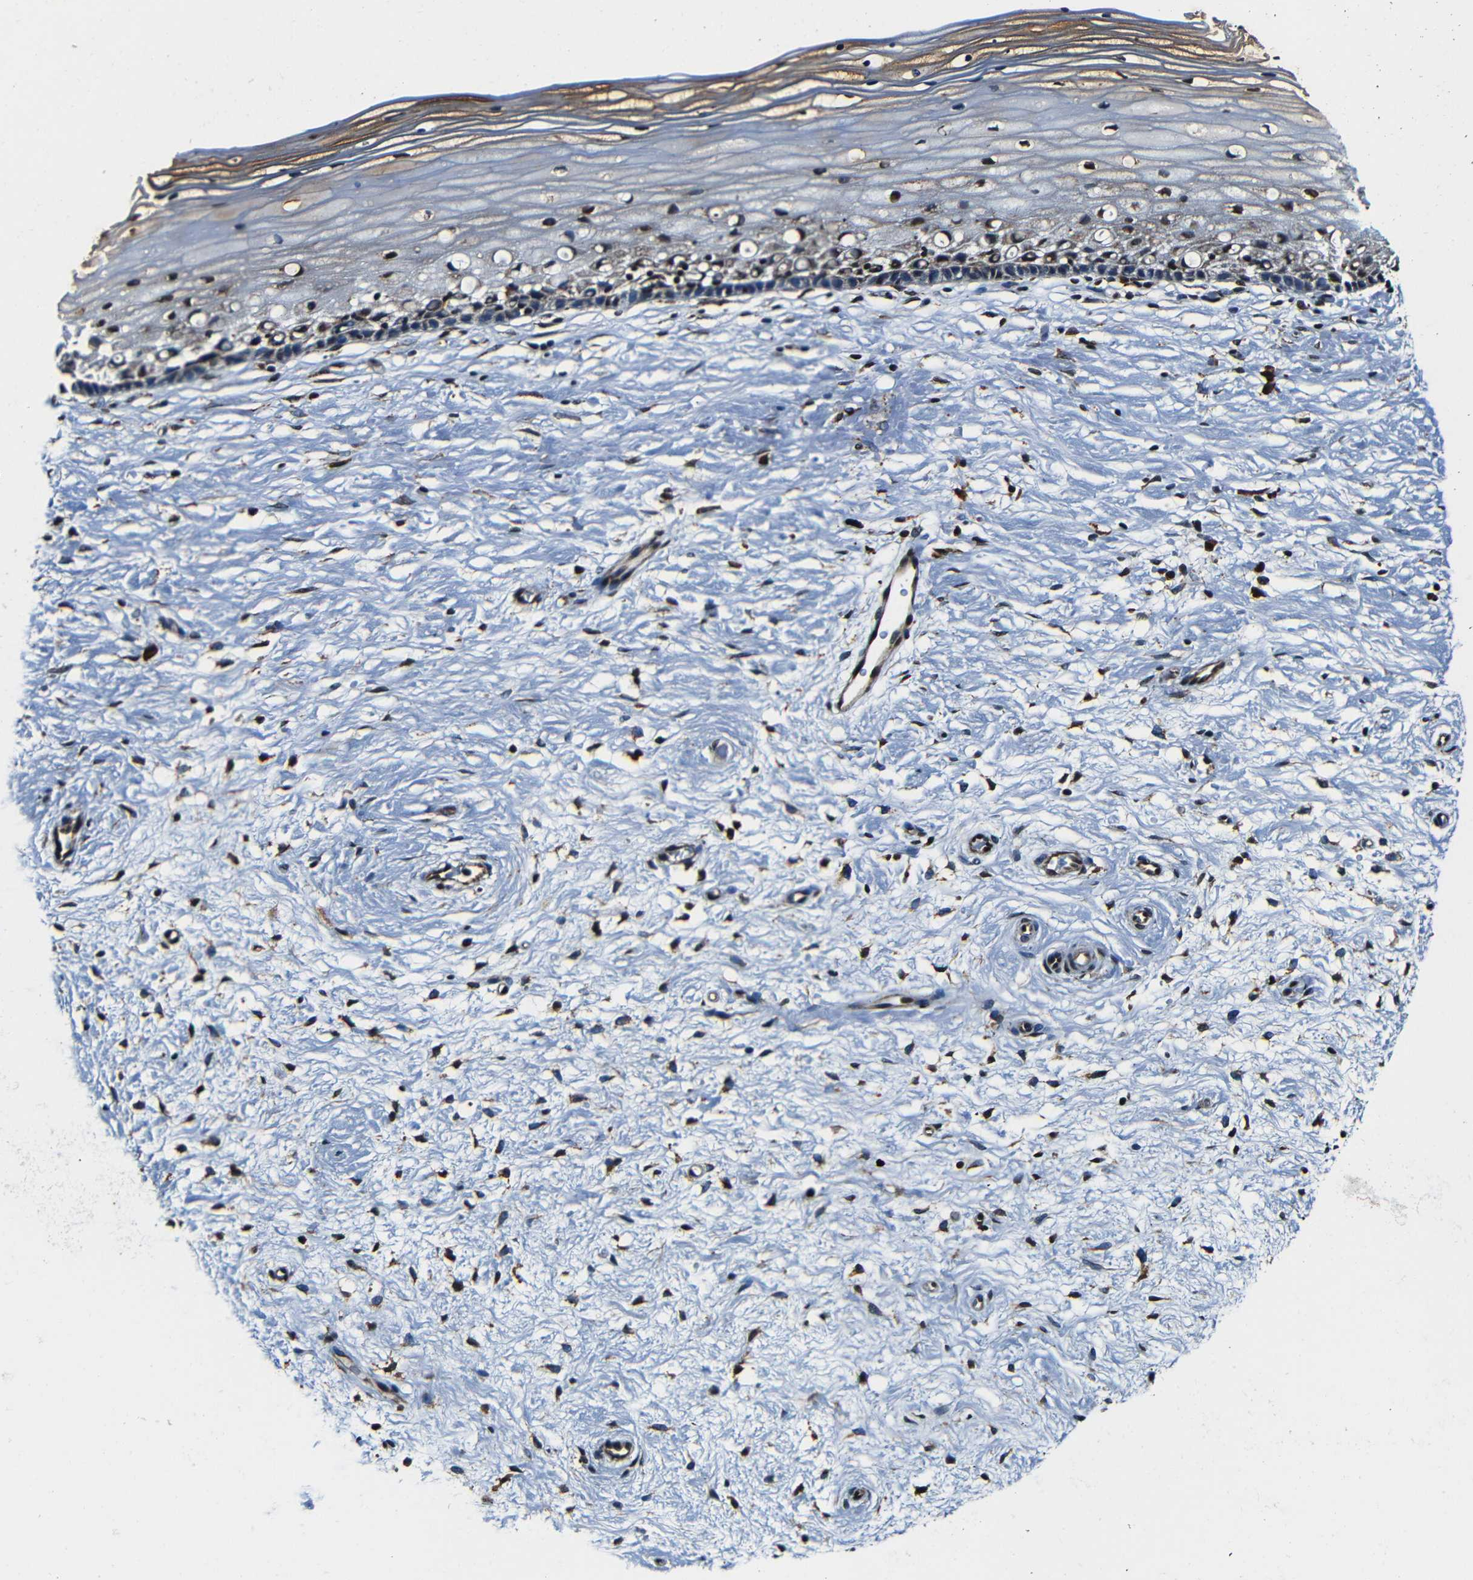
{"staining": {"intensity": "moderate", "quantity": "25%-75%", "location": "nuclear"}, "tissue": "cervix", "cell_type": "Squamous epithelial cells", "image_type": "normal", "snomed": [{"axis": "morphology", "description": "Normal tissue, NOS"}, {"axis": "topography", "description": "Cervix"}], "caption": "Moderate nuclear protein expression is present in about 25%-75% of squamous epithelial cells in cervix.", "gene": "NCBP3", "patient": {"sex": "female", "age": 39}}